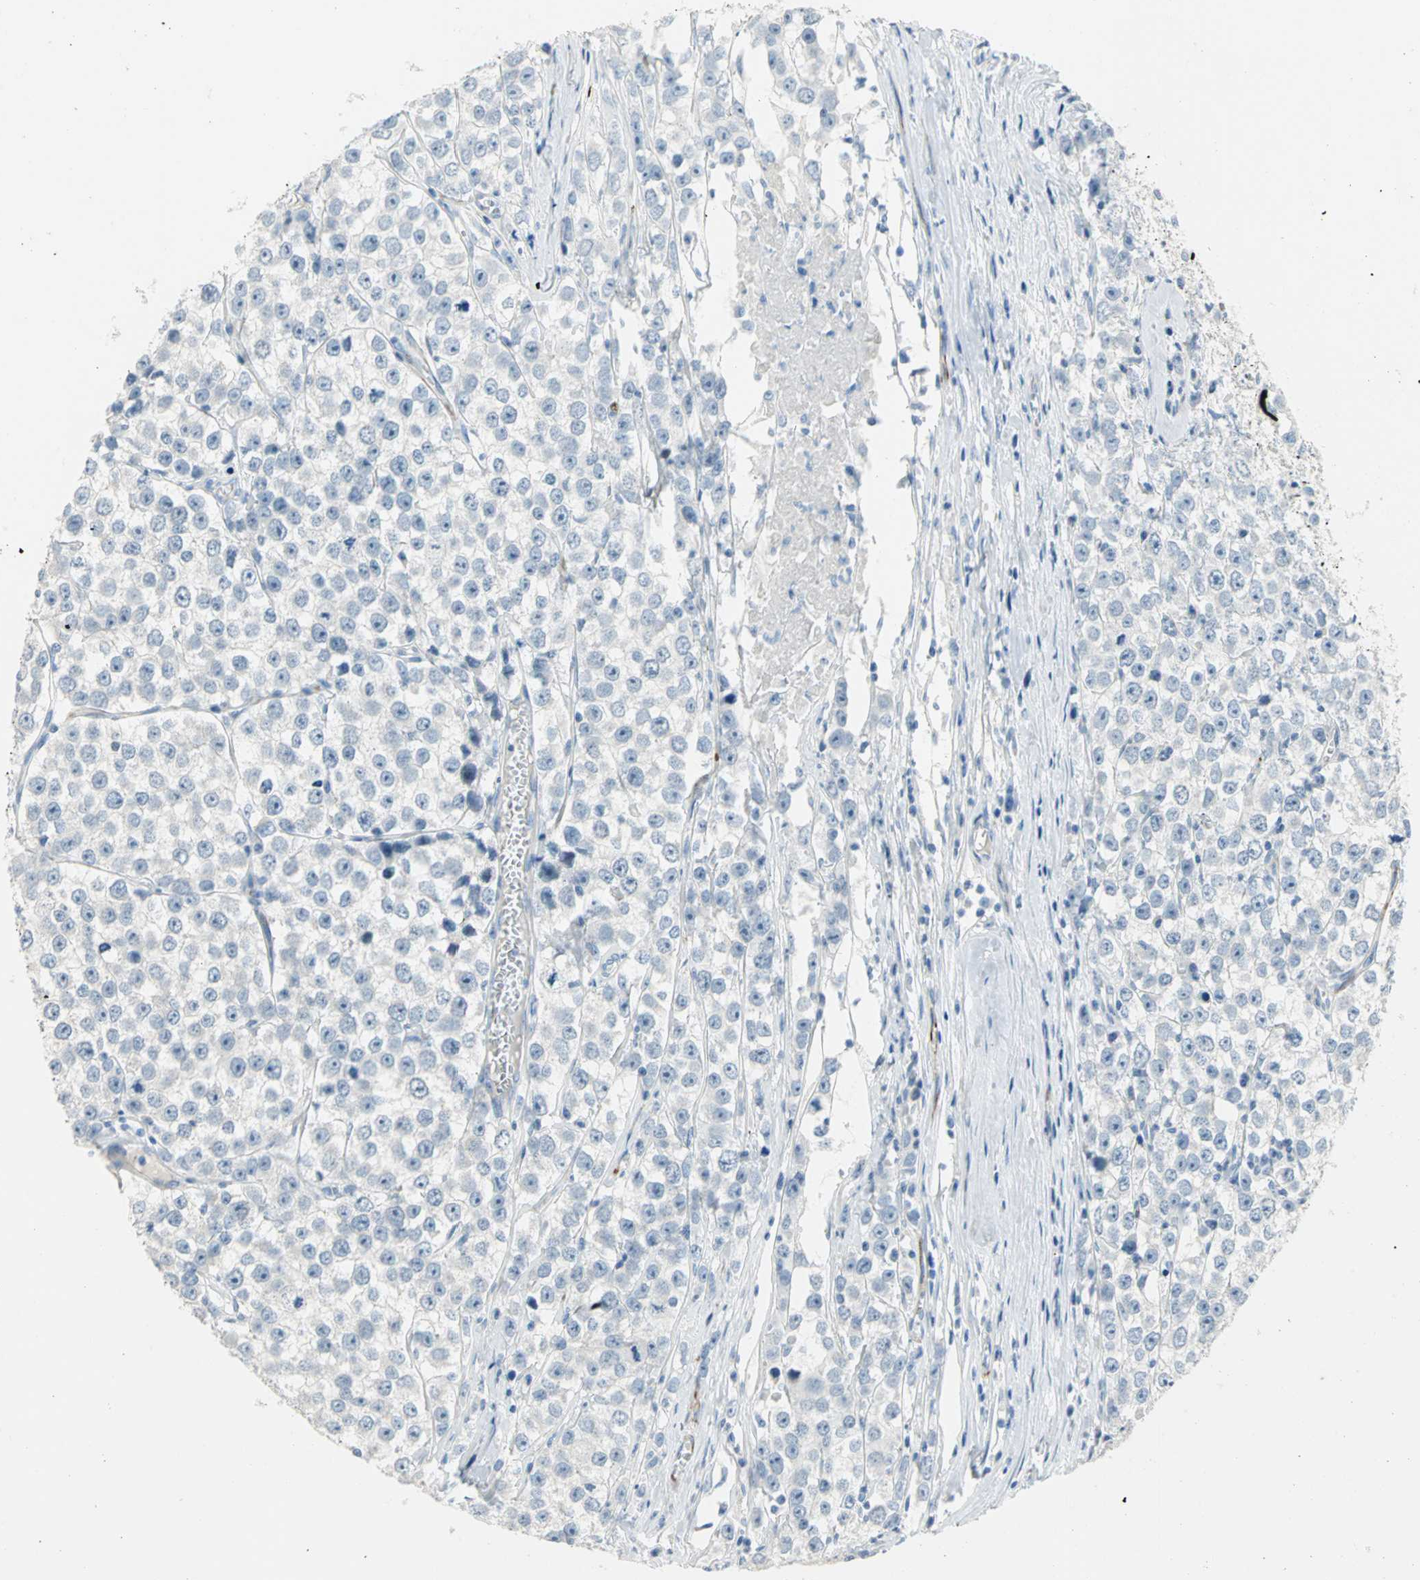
{"staining": {"intensity": "negative", "quantity": "none", "location": "none"}, "tissue": "testis cancer", "cell_type": "Tumor cells", "image_type": "cancer", "snomed": [{"axis": "morphology", "description": "Seminoma, NOS"}, {"axis": "morphology", "description": "Carcinoma, Embryonal, NOS"}, {"axis": "topography", "description": "Testis"}], "caption": "This micrograph is of testis seminoma stained with IHC to label a protein in brown with the nuclei are counter-stained blue. There is no expression in tumor cells.", "gene": "ALOX15", "patient": {"sex": "male", "age": 52}}